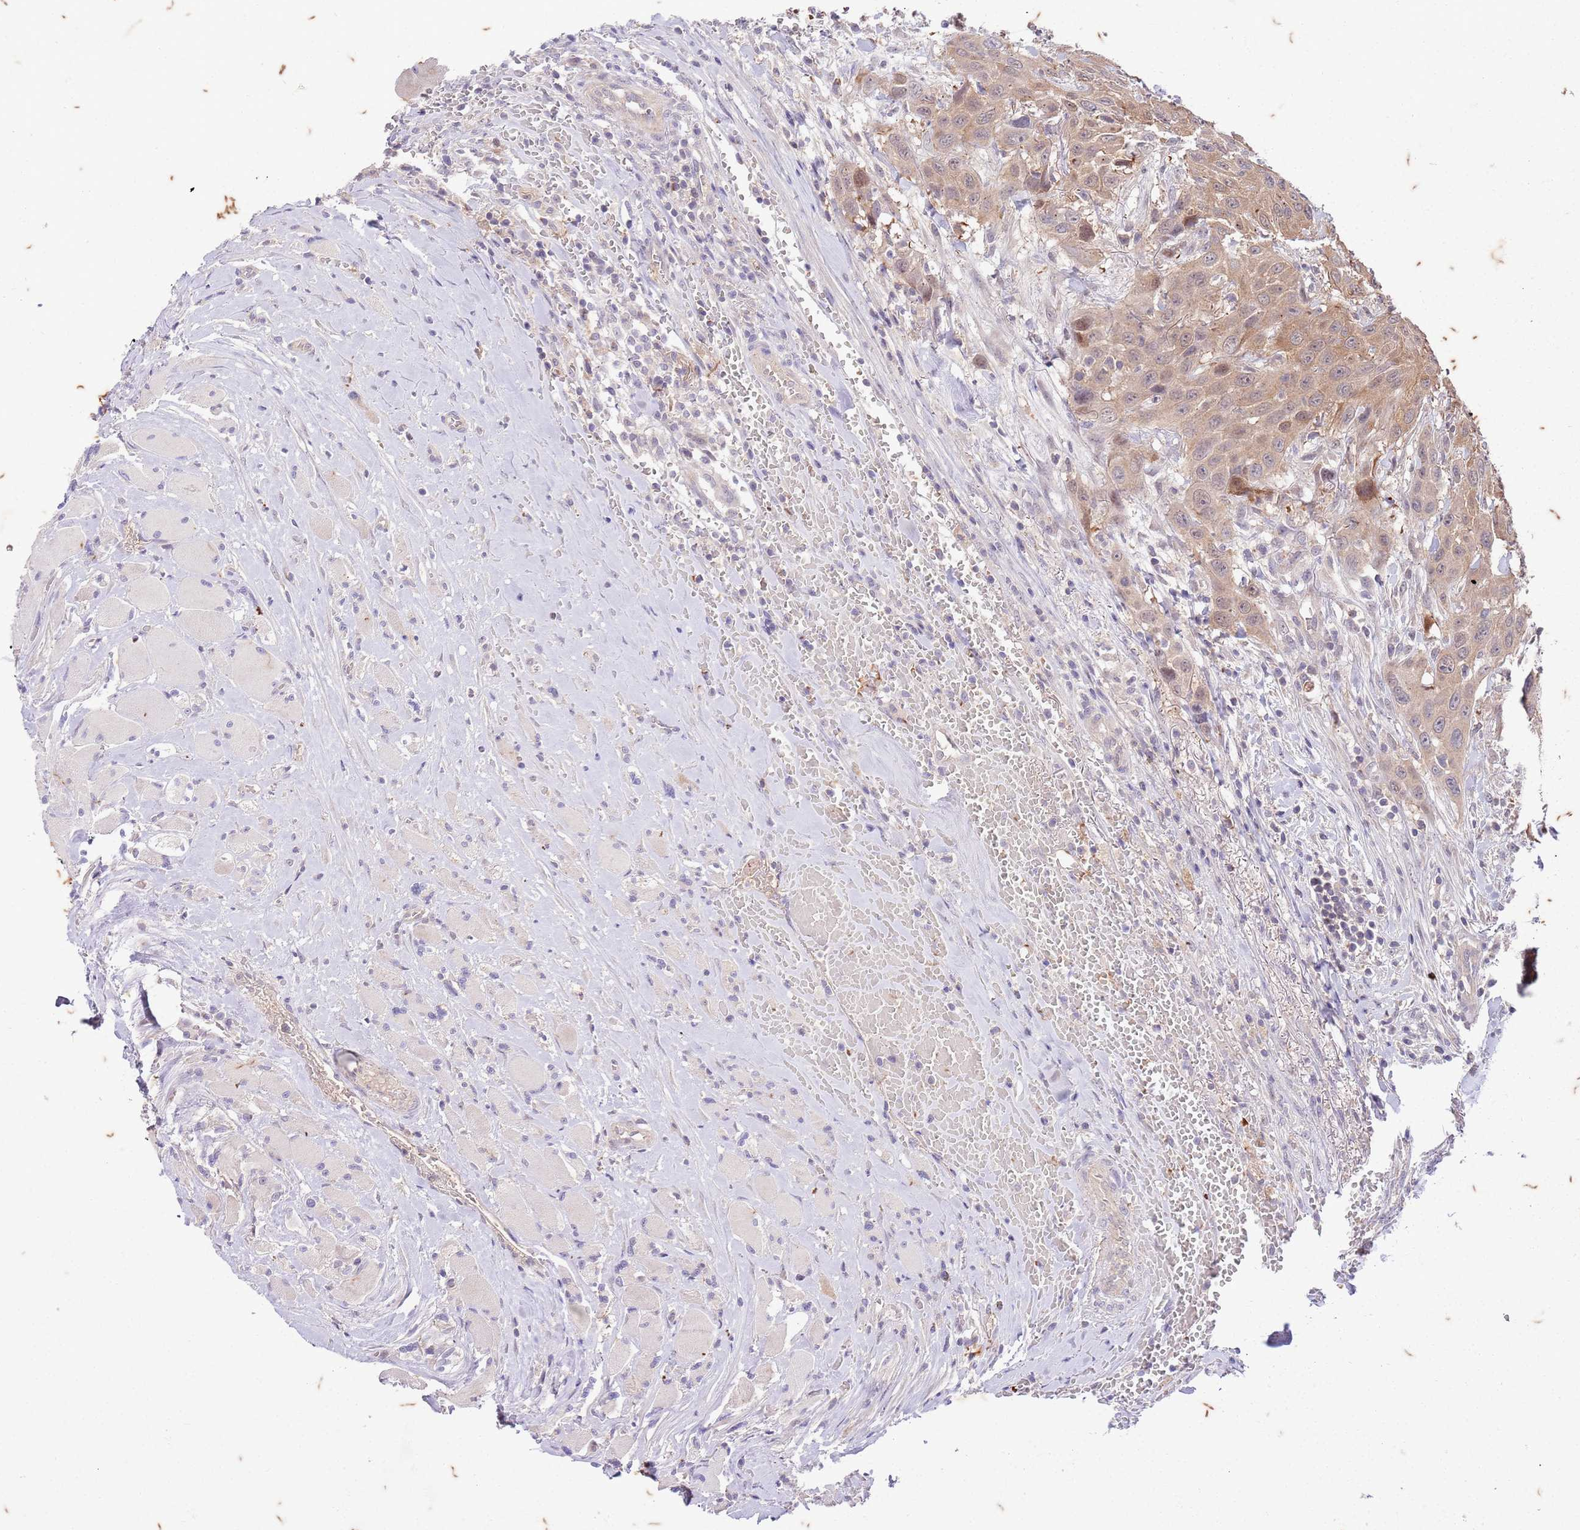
{"staining": {"intensity": "weak", "quantity": ">75%", "location": "cytoplasmic/membranous"}, "tissue": "head and neck cancer", "cell_type": "Tumor cells", "image_type": "cancer", "snomed": [{"axis": "morphology", "description": "Squamous cell carcinoma, NOS"}, {"axis": "topography", "description": "Head-Neck"}], "caption": "Squamous cell carcinoma (head and neck) tissue exhibits weak cytoplasmic/membranous positivity in approximately >75% of tumor cells, visualized by immunohistochemistry. (DAB IHC, brown staining for protein, blue staining for nuclei).", "gene": "RAPGEF3", "patient": {"sex": "male", "age": 81}}